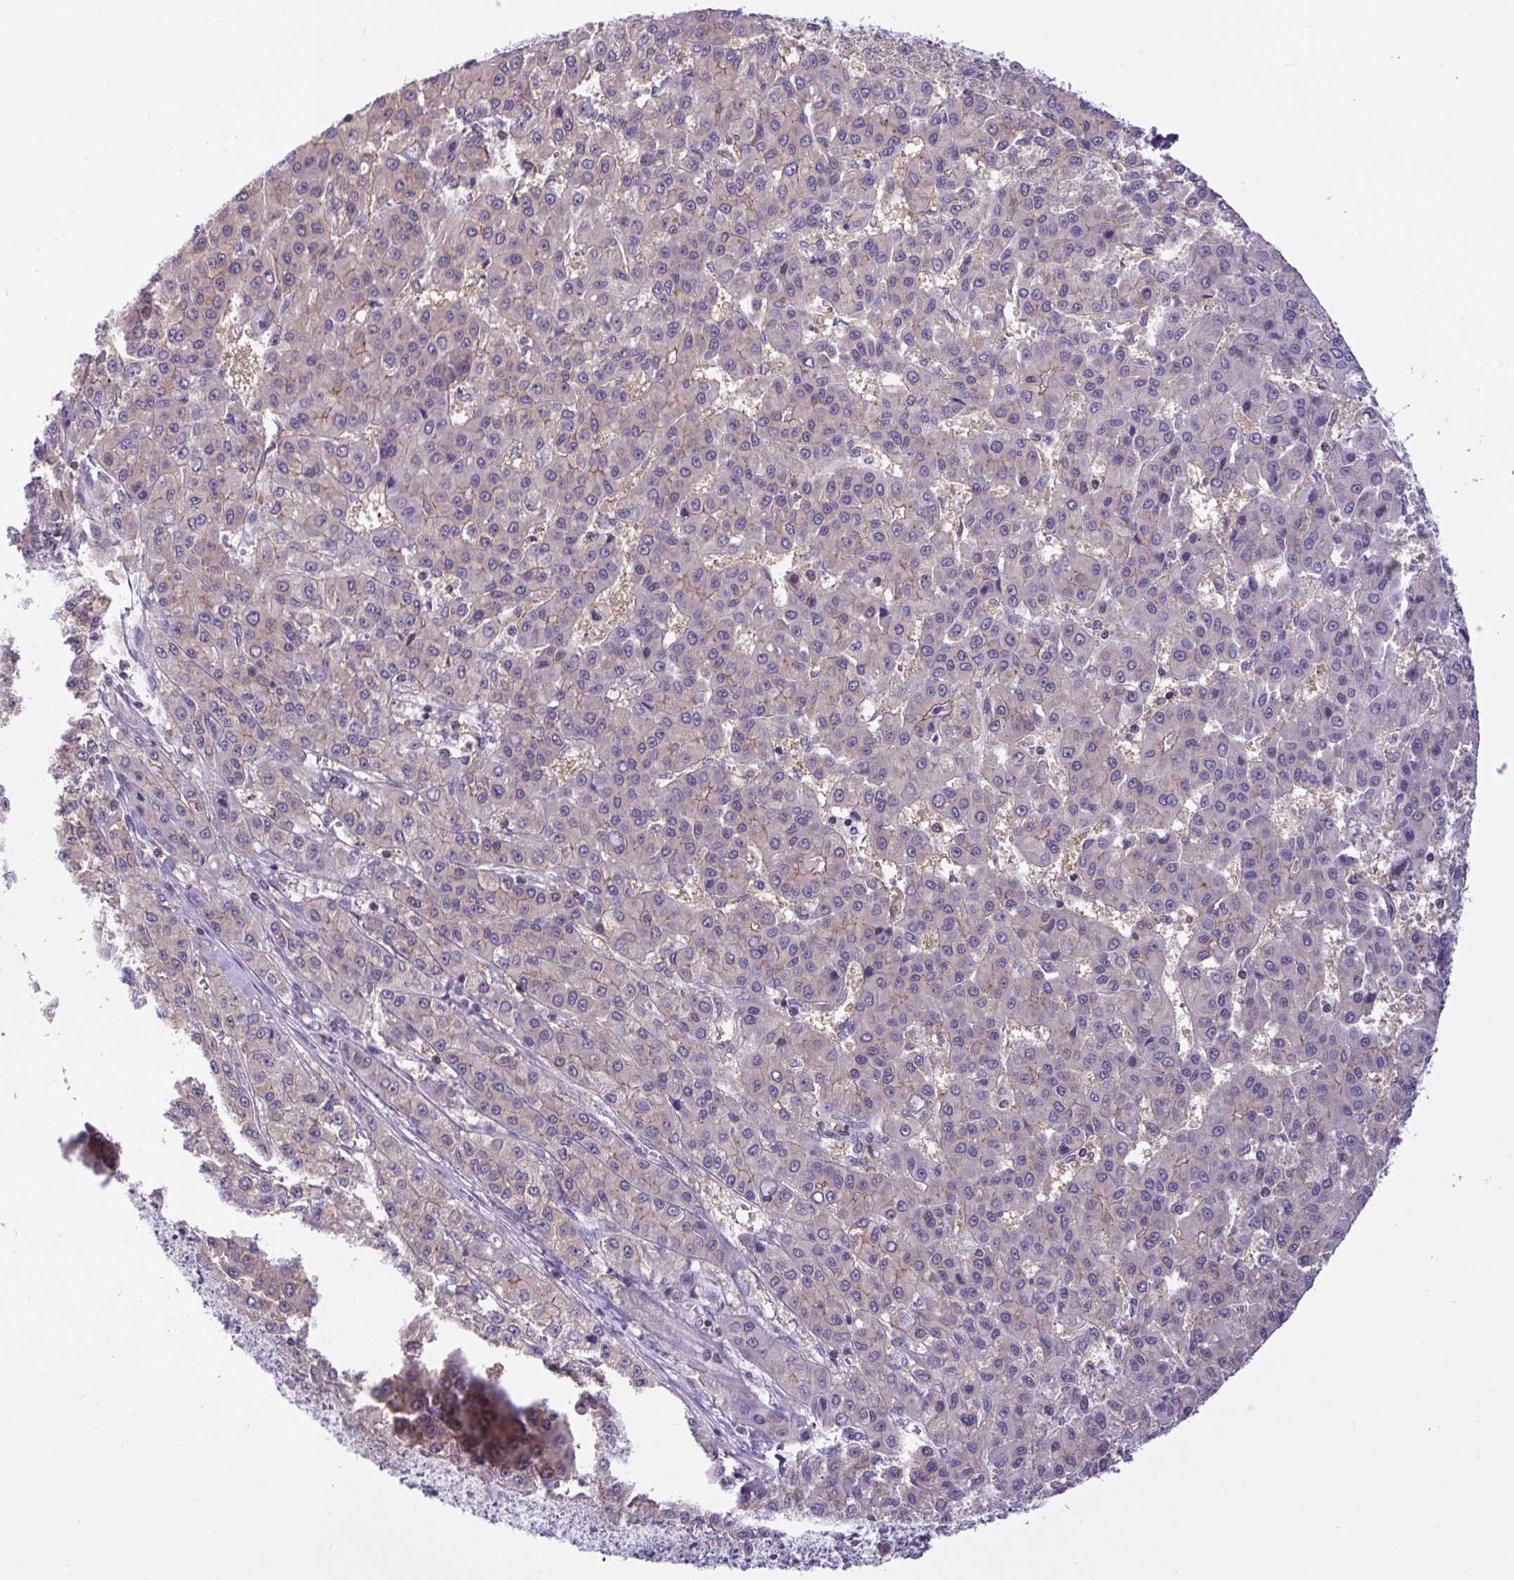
{"staining": {"intensity": "negative", "quantity": "none", "location": "none"}, "tissue": "liver cancer", "cell_type": "Tumor cells", "image_type": "cancer", "snomed": [{"axis": "morphology", "description": "Carcinoma, Hepatocellular, NOS"}, {"axis": "topography", "description": "Liver"}], "caption": "The histopathology image reveals no staining of tumor cells in hepatocellular carcinoma (liver).", "gene": "SNX11", "patient": {"sex": "male", "age": 70}}